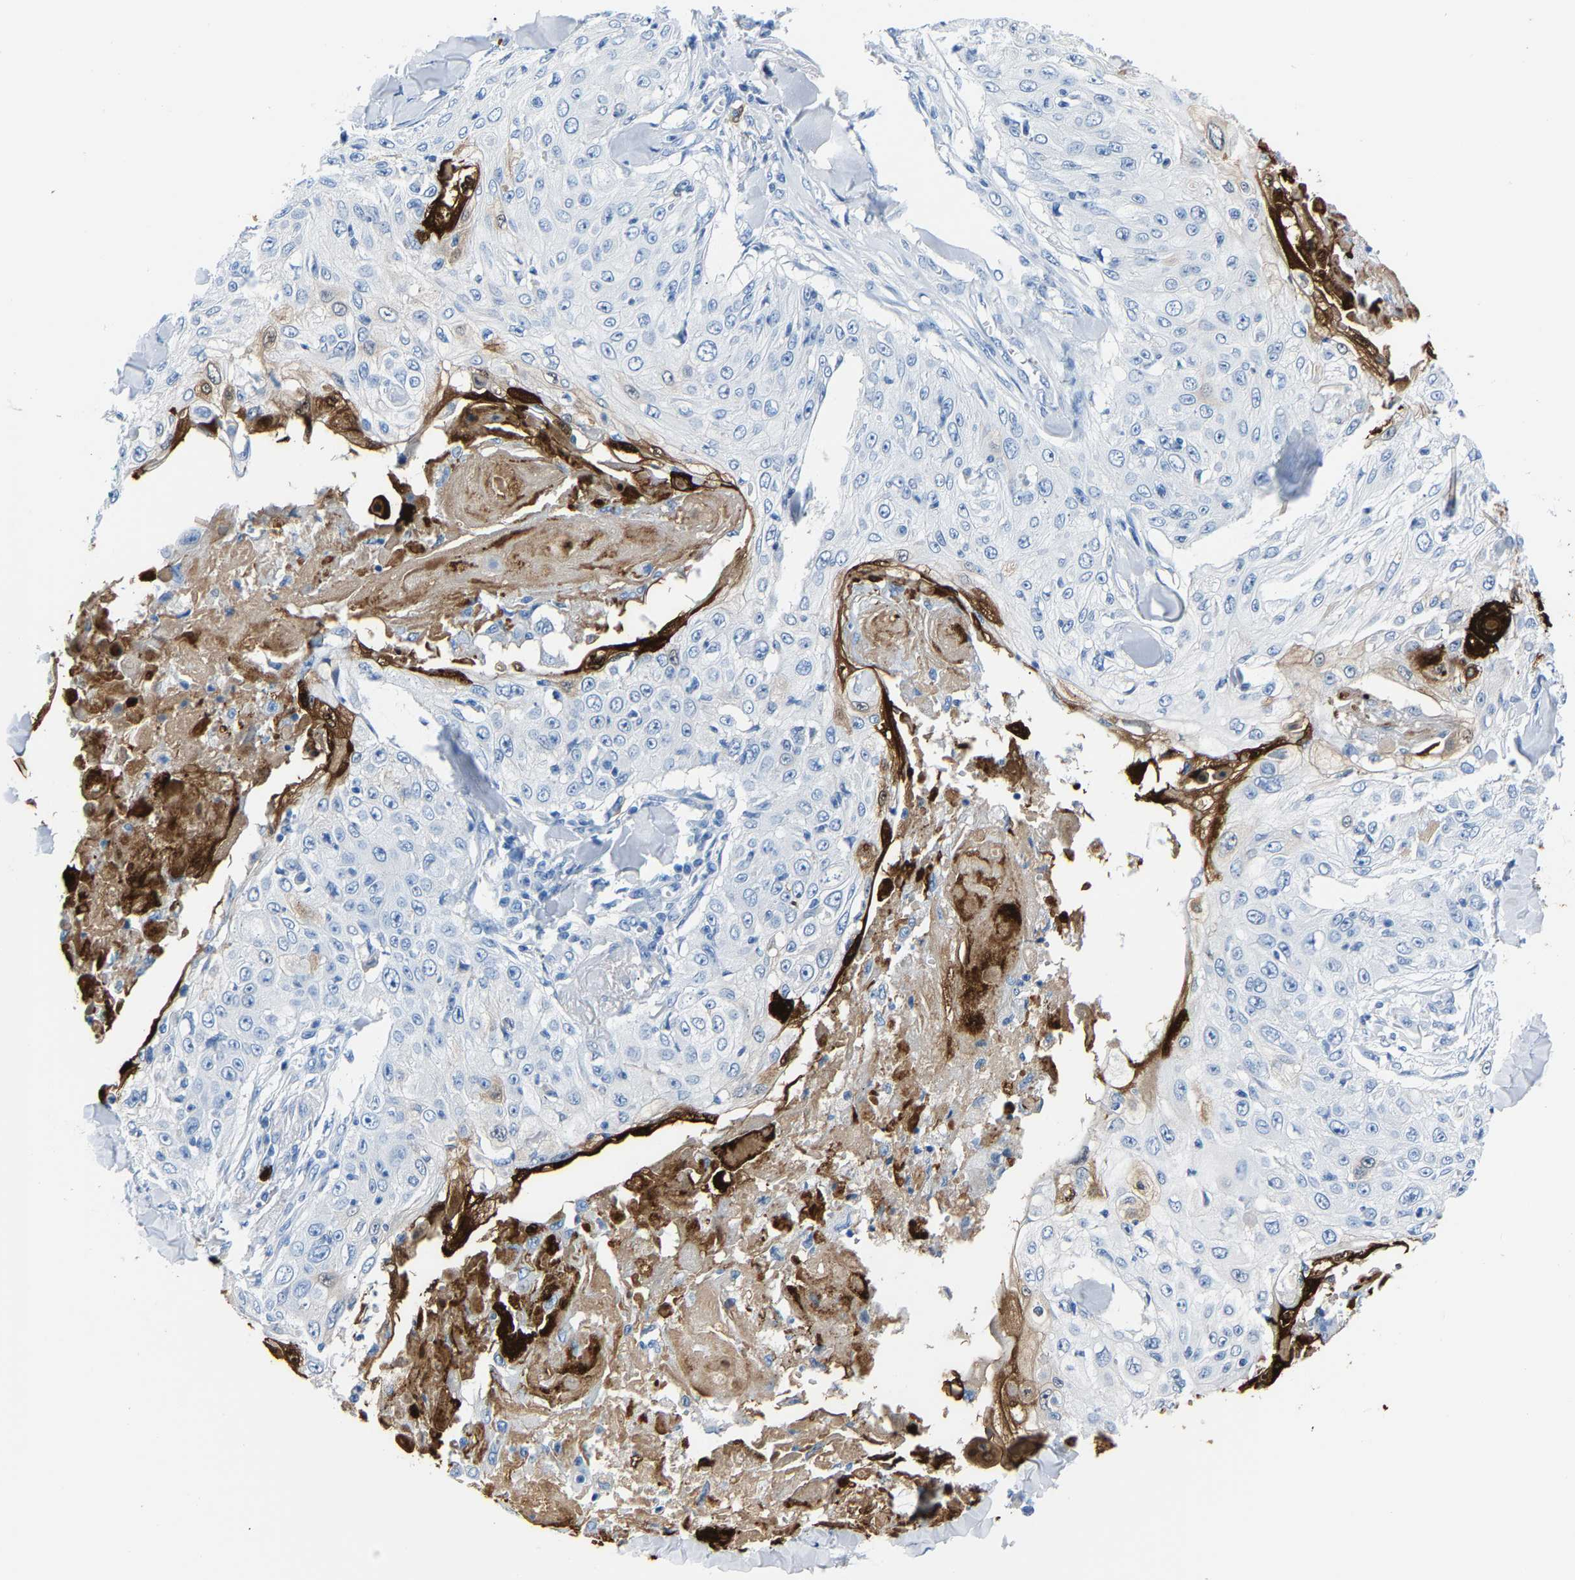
{"staining": {"intensity": "negative", "quantity": "none", "location": "none"}, "tissue": "skin cancer", "cell_type": "Tumor cells", "image_type": "cancer", "snomed": [{"axis": "morphology", "description": "Squamous cell carcinoma, NOS"}, {"axis": "topography", "description": "Skin"}], "caption": "This histopathology image is of skin squamous cell carcinoma stained with immunohistochemistry (IHC) to label a protein in brown with the nuclei are counter-stained blue. There is no positivity in tumor cells. (DAB IHC with hematoxylin counter stain).", "gene": "S100P", "patient": {"sex": "male", "age": 86}}